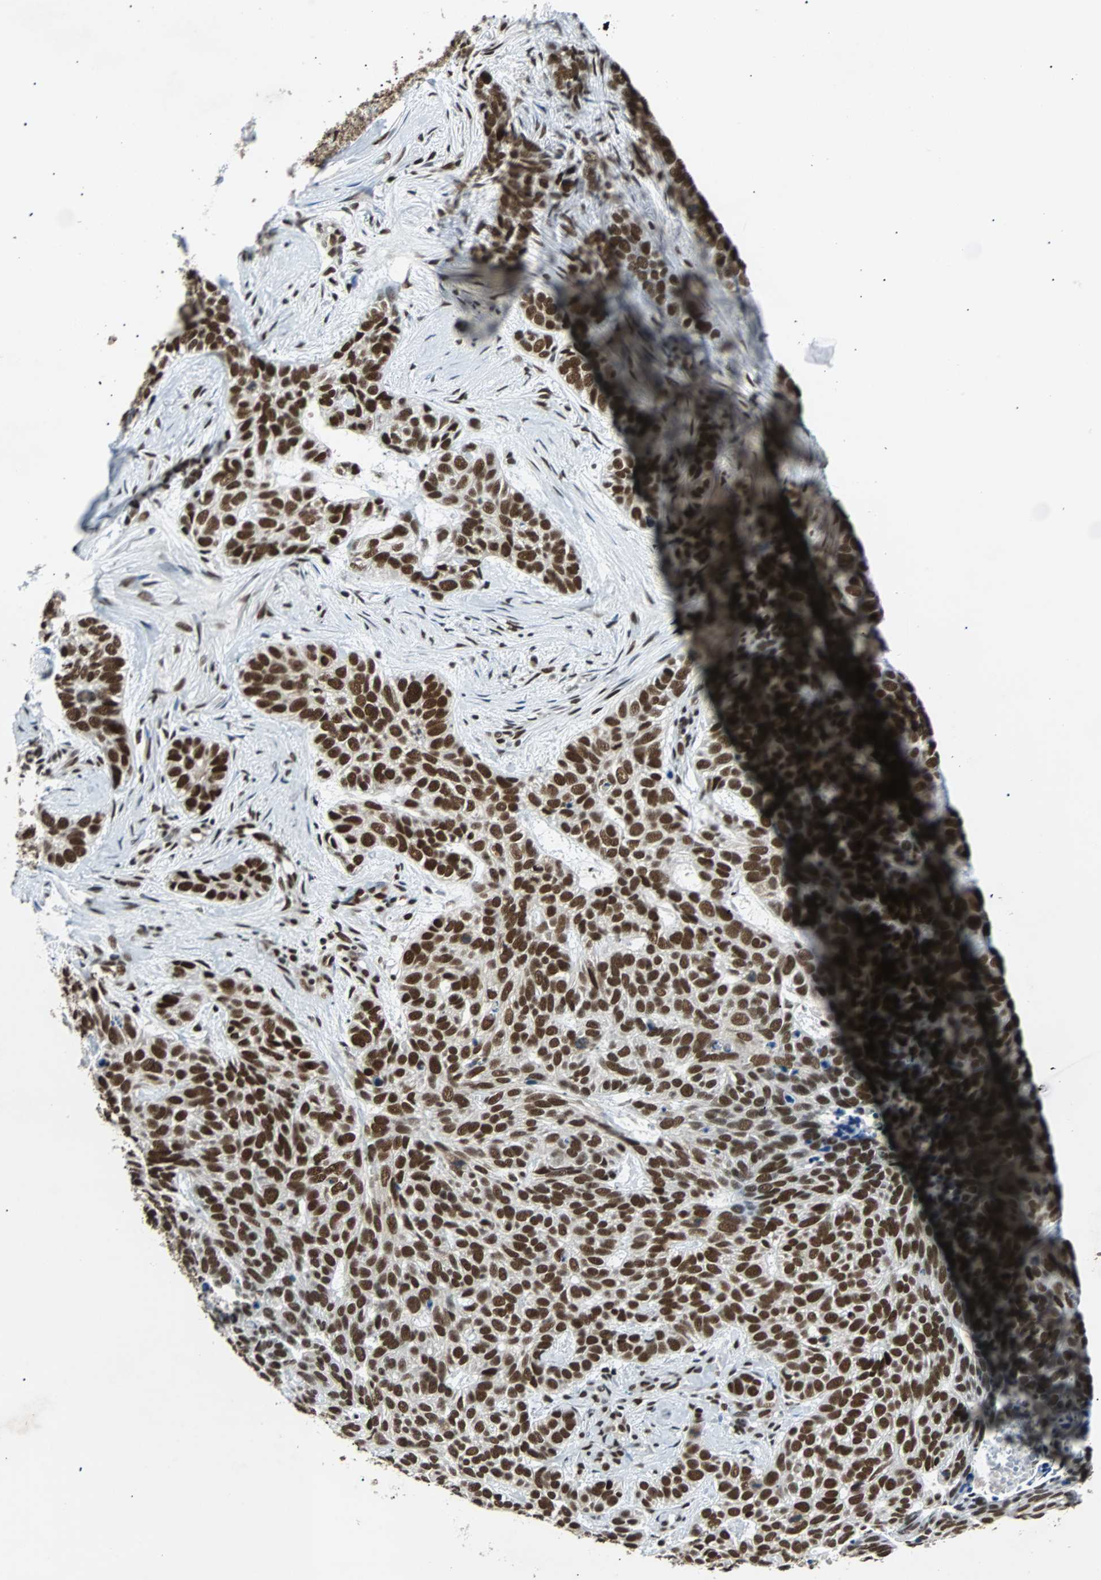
{"staining": {"intensity": "strong", "quantity": ">75%", "location": "nuclear"}, "tissue": "skin cancer", "cell_type": "Tumor cells", "image_type": "cancer", "snomed": [{"axis": "morphology", "description": "Basal cell carcinoma"}, {"axis": "topography", "description": "Skin"}], "caption": "Protein staining exhibits strong nuclear staining in about >75% of tumor cells in skin basal cell carcinoma. (Stains: DAB (3,3'-diaminobenzidine) in brown, nuclei in blue, Microscopy: brightfield microscopy at high magnification).", "gene": "GATAD2A", "patient": {"sex": "male", "age": 87}}